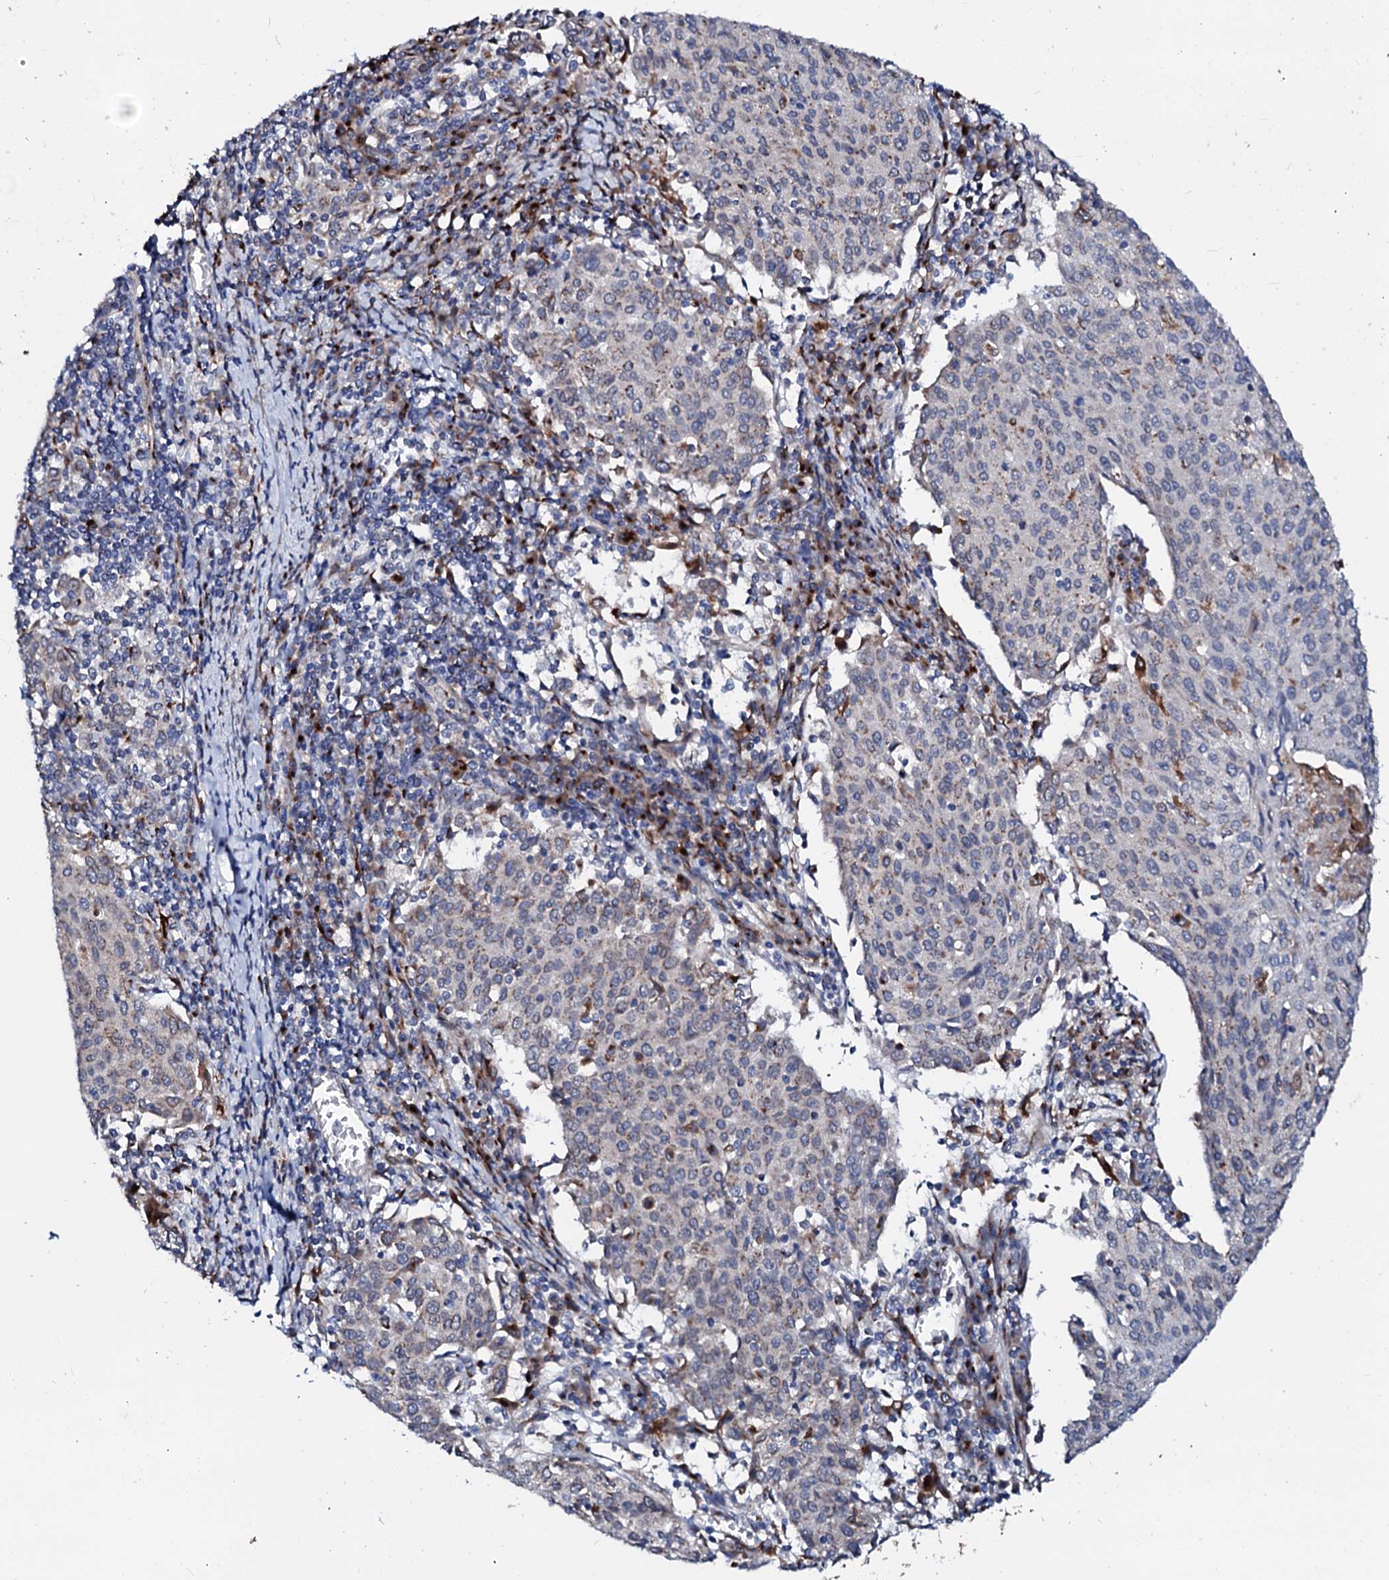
{"staining": {"intensity": "weak", "quantity": "<25%", "location": "cytoplasmic/membranous"}, "tissue": "cervical cancer", "cell_type": "Tumor cells", "image_type": "cancer", "snomed": [{"axis": "morphology", "description": "Squamous cell carcinoma, NOS"}, {"axis": "topography", "description": "Cervix"}], "caption": "Cervical squamous cell carcinoma stained for a protein using IHC displays no positivity tumor cells.", "gene": "TMCO3", "patient": {"sex": "female", "age": 46}}